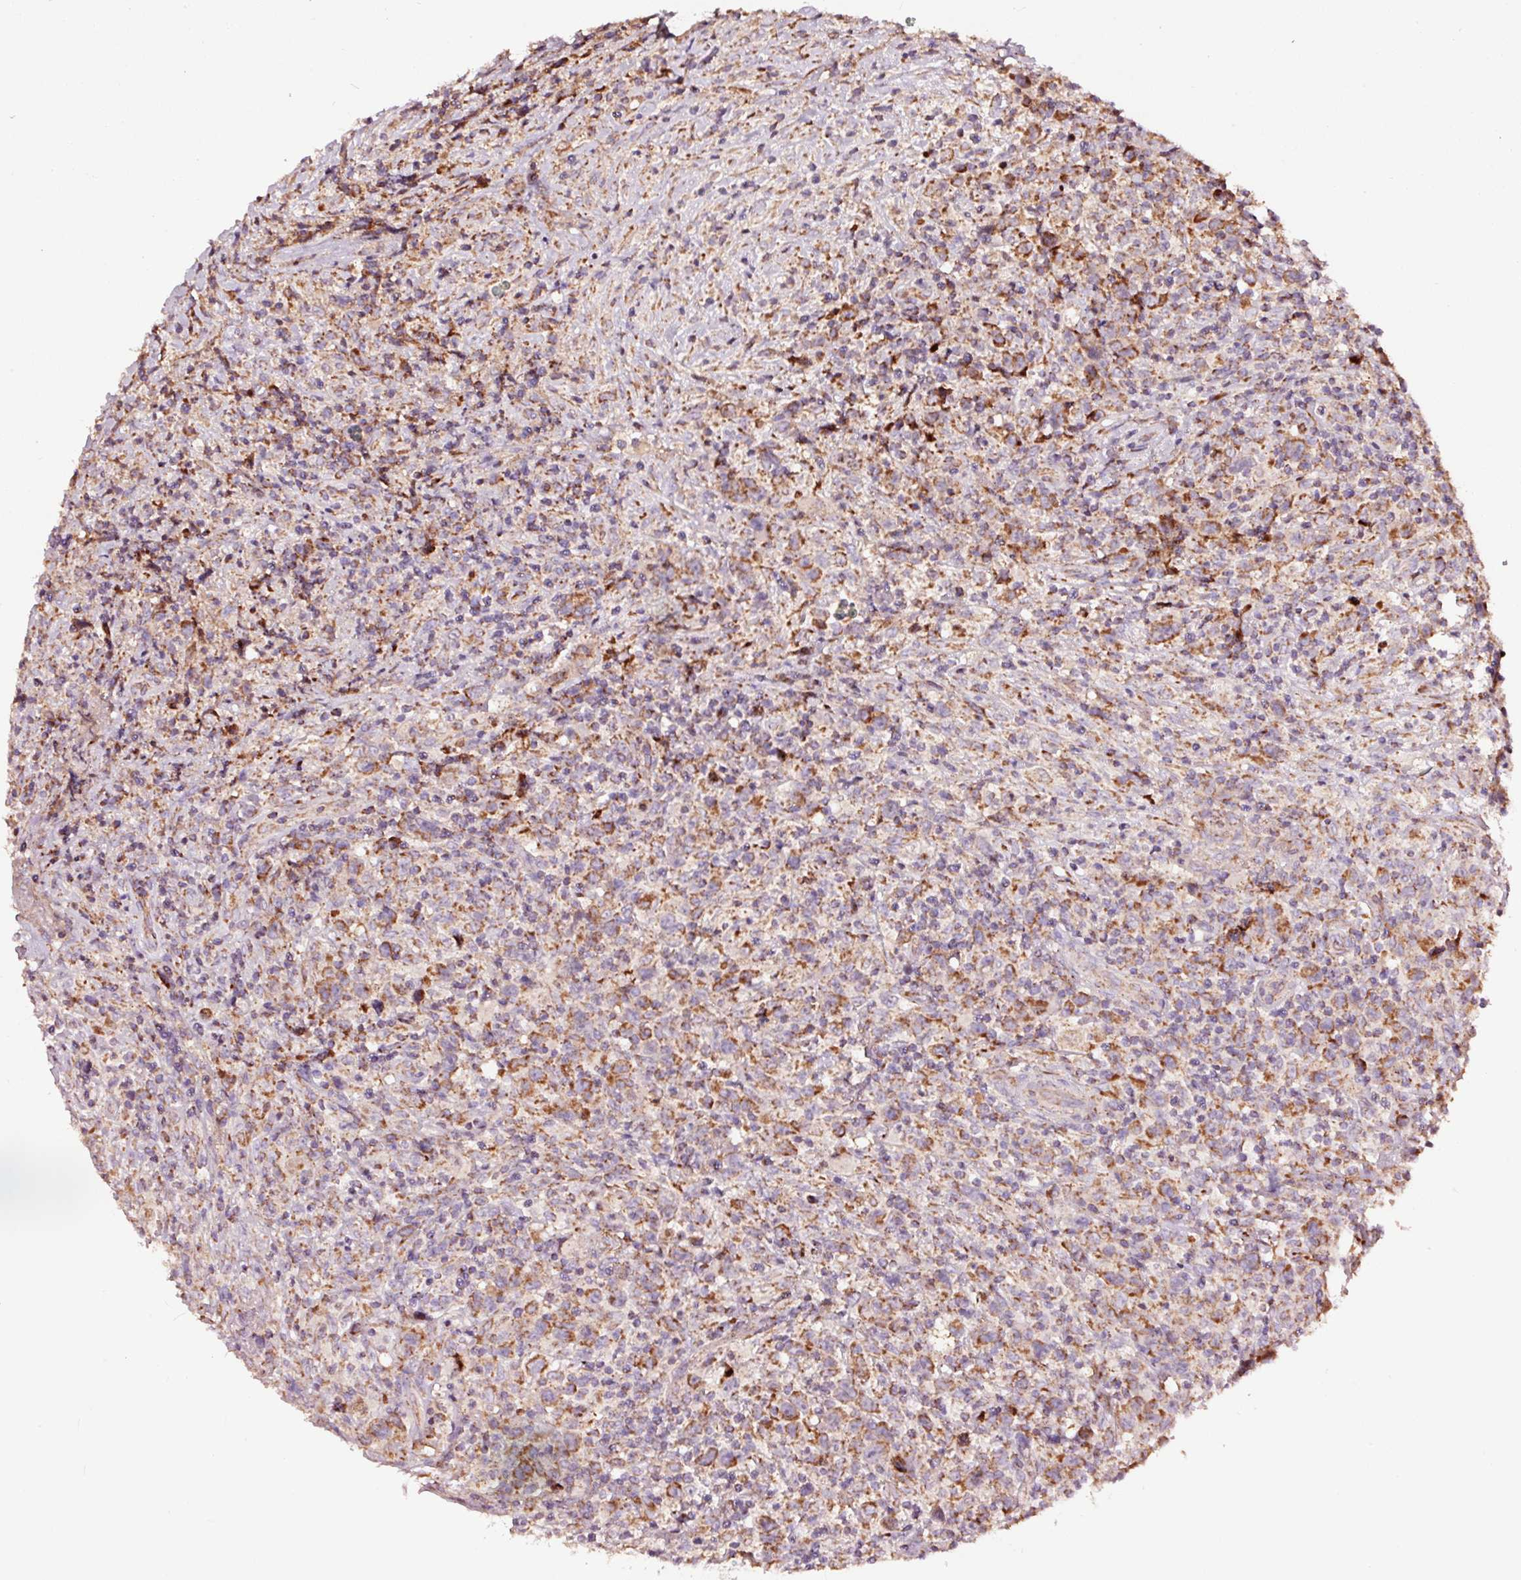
{"staining": {"intensity": "moderate", "quantity": ">75%", "location": "cytoplasmic/membranous"}, "tissue": "lymphoma", "cell_type": "Tumor cells", "image_type": "cancer", "snomed": [{"axis": "morphology", "description": "Hodgkin's disease, NOS"}, {"axis": "topography", "description": "Lymph node"}], "caption": "A high-resolution histopathology image shows IHC staining of lymphoma, which reveals moderate cytoplasmic/membranous staining in approximately >75% of tumor cells.", "gene": "TPM1", "patient": {"sex": "female", "age": 18}}